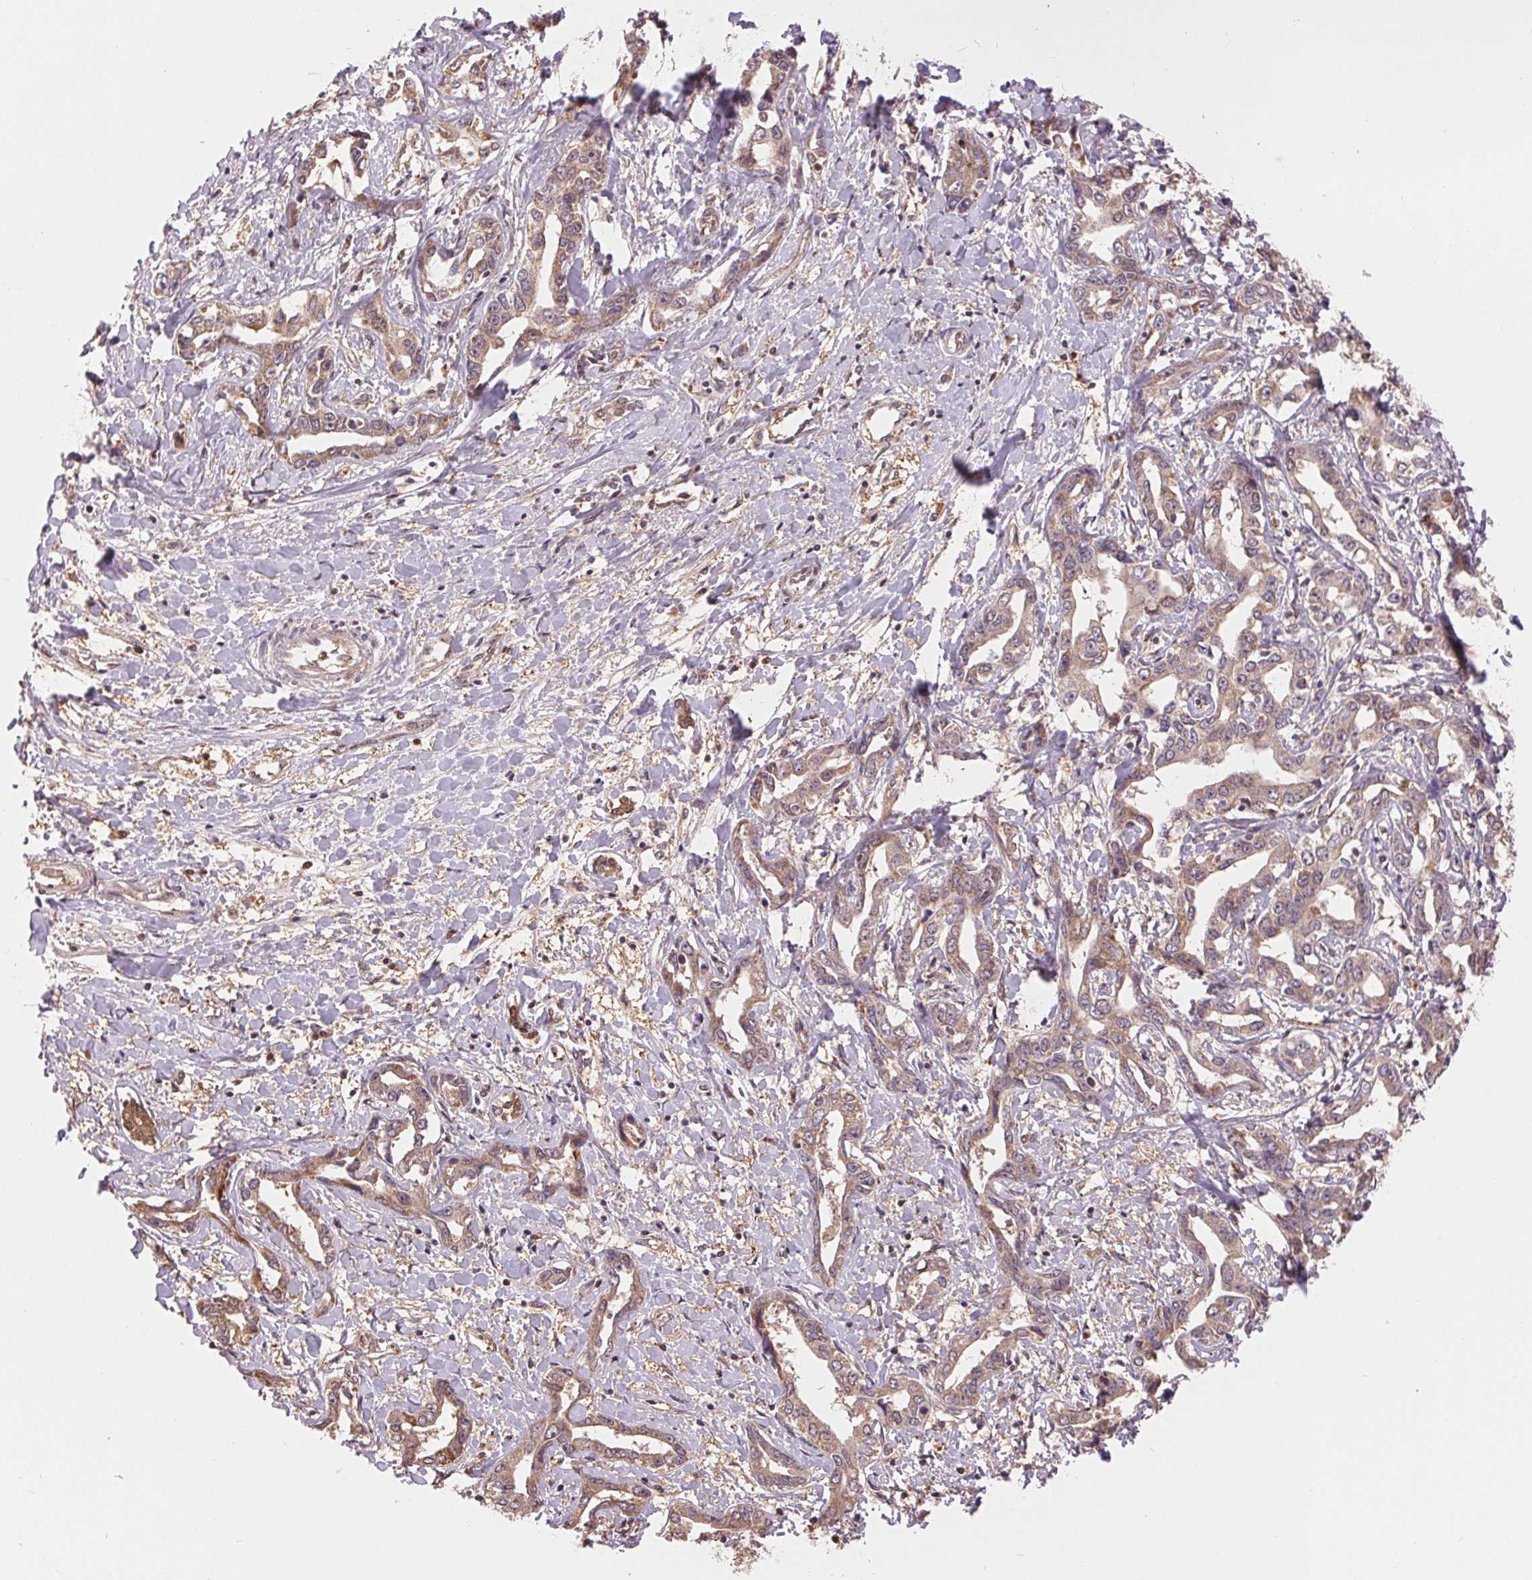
{"staining": {"intensity": "weak", "quantity": ">75%", "location": "cytoplasmic/membranous"}, "tissue": "liver cancer", "cell_type": "Tumor cells", "image_type": "cancer", "snomed": [{"axis": "morphology", "description": "Cholangiocarcinoma"}, {"axis": "topography", "description": "Liver"}], "caption": "The image shows staining of liver cancer (cholangiocarcinoma), revealing weak cytoplasmic/membranous protein positivity (brown color) within tumor cells. The staining was performed using DAB (3,3'-diaminobenzidine) to visualize the protein expression in brown, while the nuclei were stained in blue with hematoxylin (Magnification: 20x).", "gene": "TMEM273", "patient": {"sex": "male", "age": 59}}